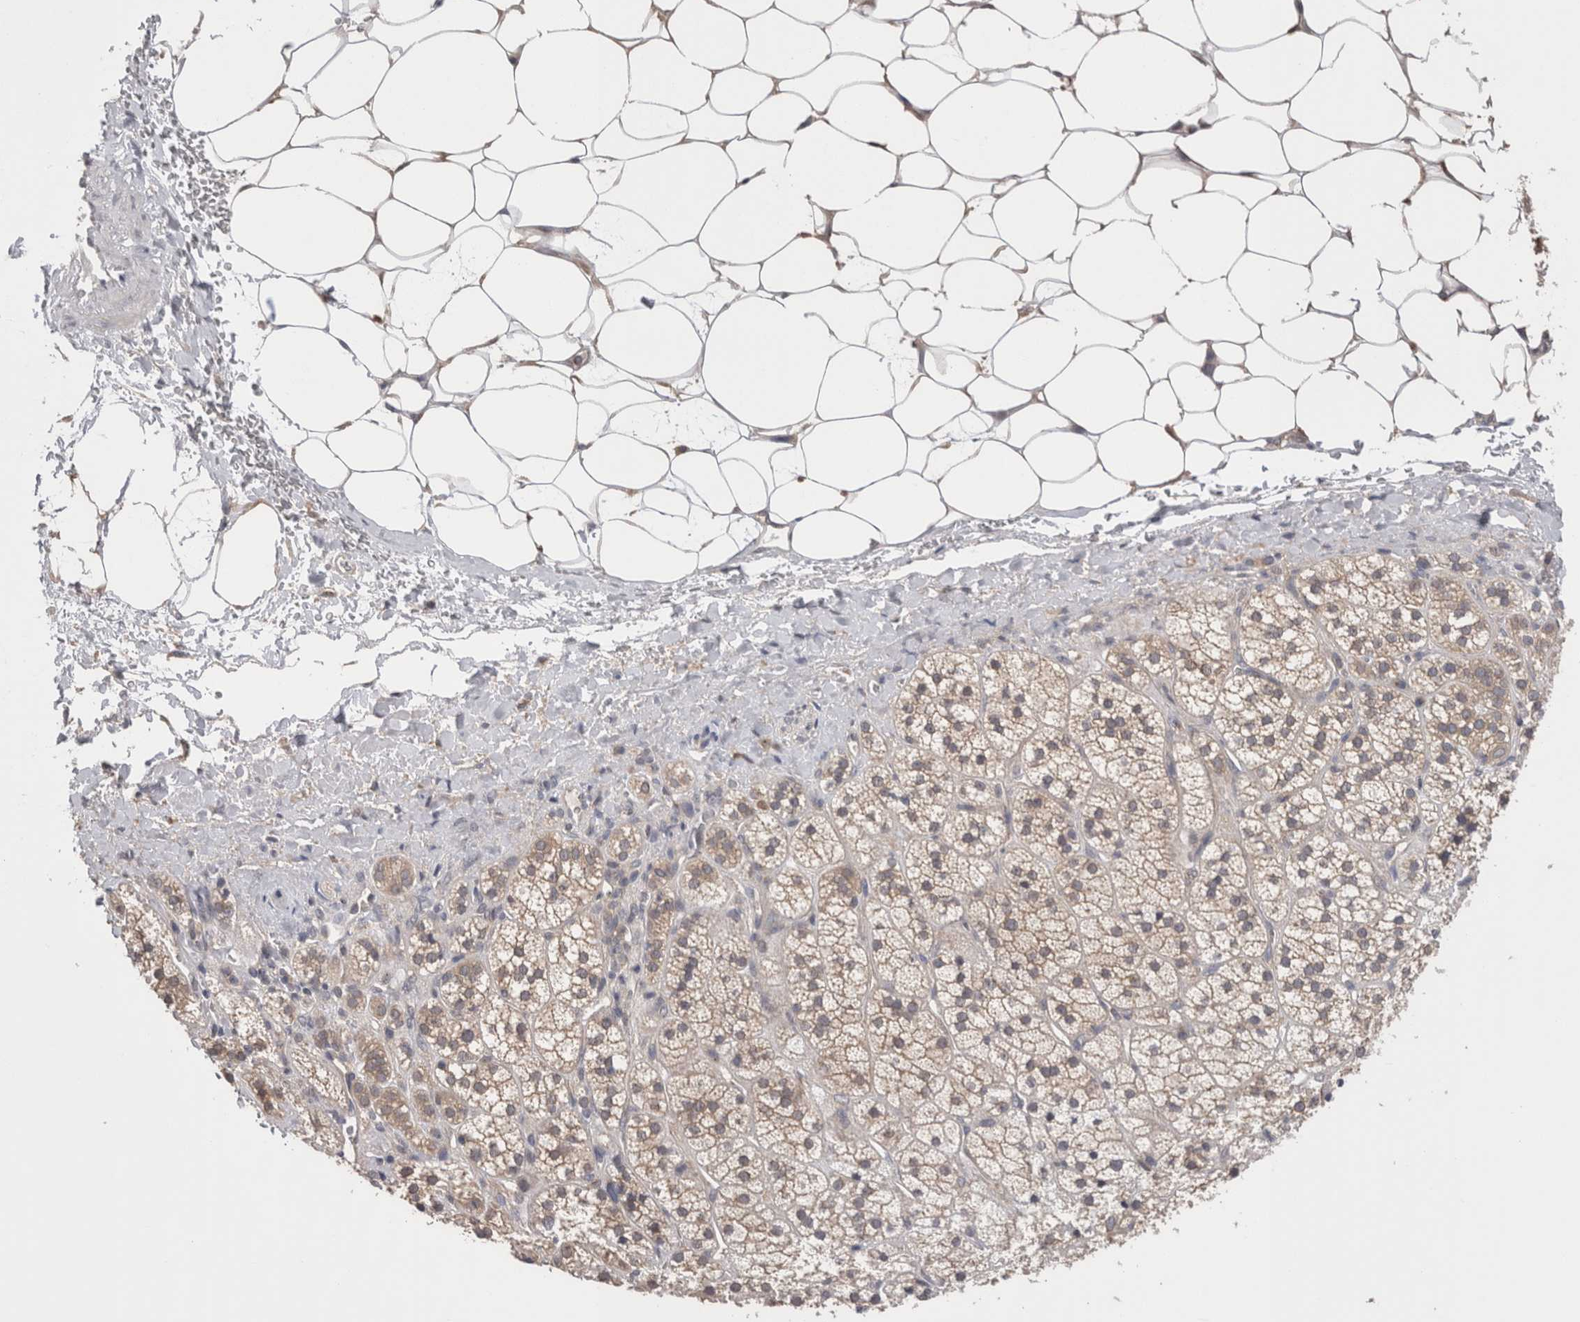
{"staining": {"intensity": "moderate", "quantity": ">75%", "location": "cytoplasmic/membranous"}, "tissue": "adrenal gland", "cell_type": "Glandular cells", "image_type": "normal", "snomed": [{"axis": "morphology", "description": "Normal tissue, NOS"}, {"axis": "topography", "description": "Adrenal gland"}], "caption": "The image shows immunohistochemical staining of benign adrenal gland. There is moderate cytoplasmic/membranous expression is present in approximately >75% of glandular cells. (IHC, brightfield microscopy, high magnification).", "gene": "DCTN6", "patient": {"sex": "male", "age": 56}}